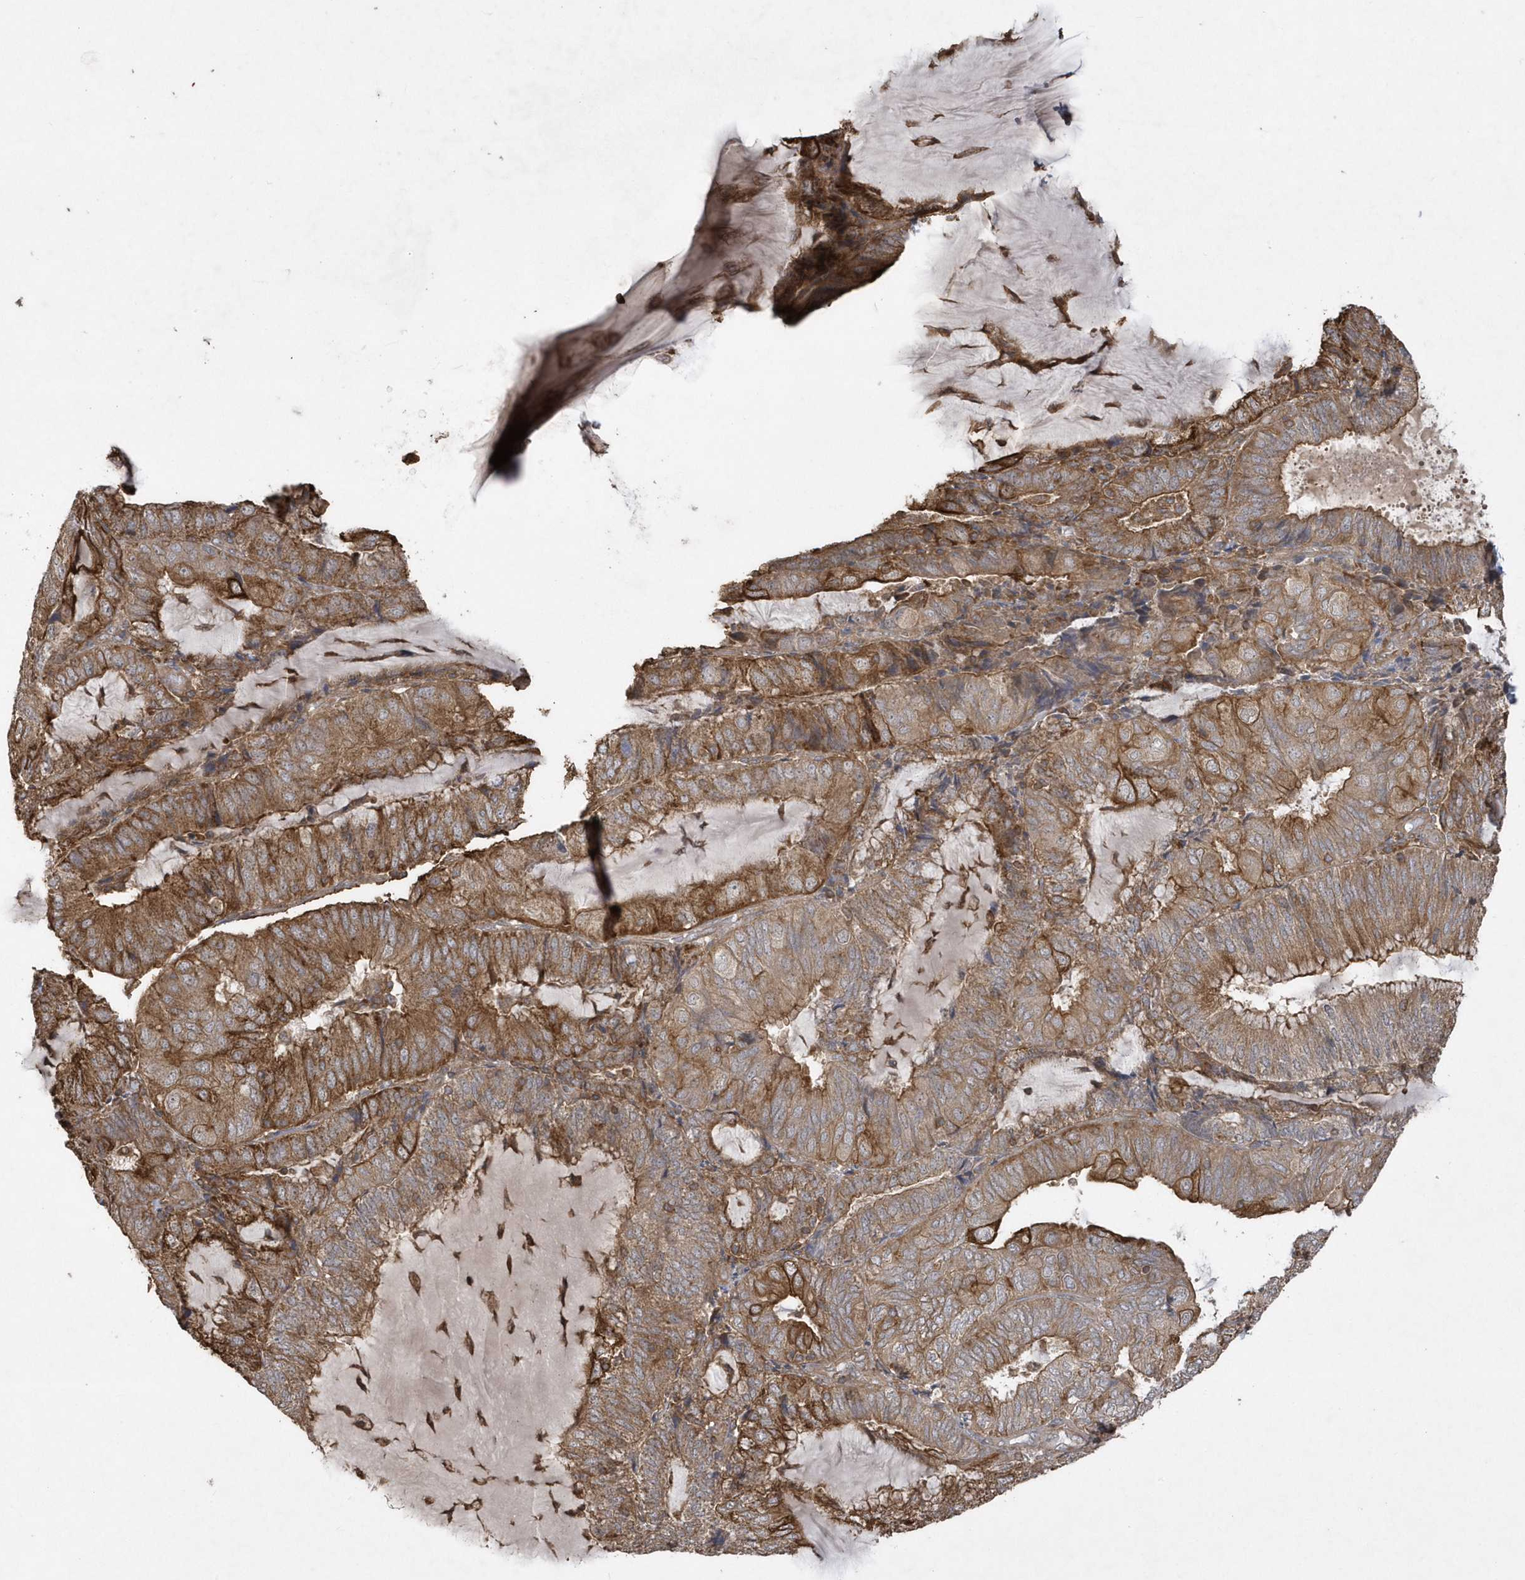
{"staining": {"intensity": "moderate", "quantity": ">75%", "location": "cytoplasmic/membranous"}, "tissue": "endometrial cancer", "cell_type": "Tumor cells", "image_type": "cancer", "snomed": [{"axis": "morphology", "description": "Adenocarcinoma, NOS"}, {"axis": "topography", "description": "Endometrium"}], "caption": "Protein expression analysis of human adenocarcinoma (endometrial) reveals moderate cytoplasmic/membranous staining in about >75% of tumor cells.", "gene": "SENP8", "patient": {"sex": "female", "age": 81}}